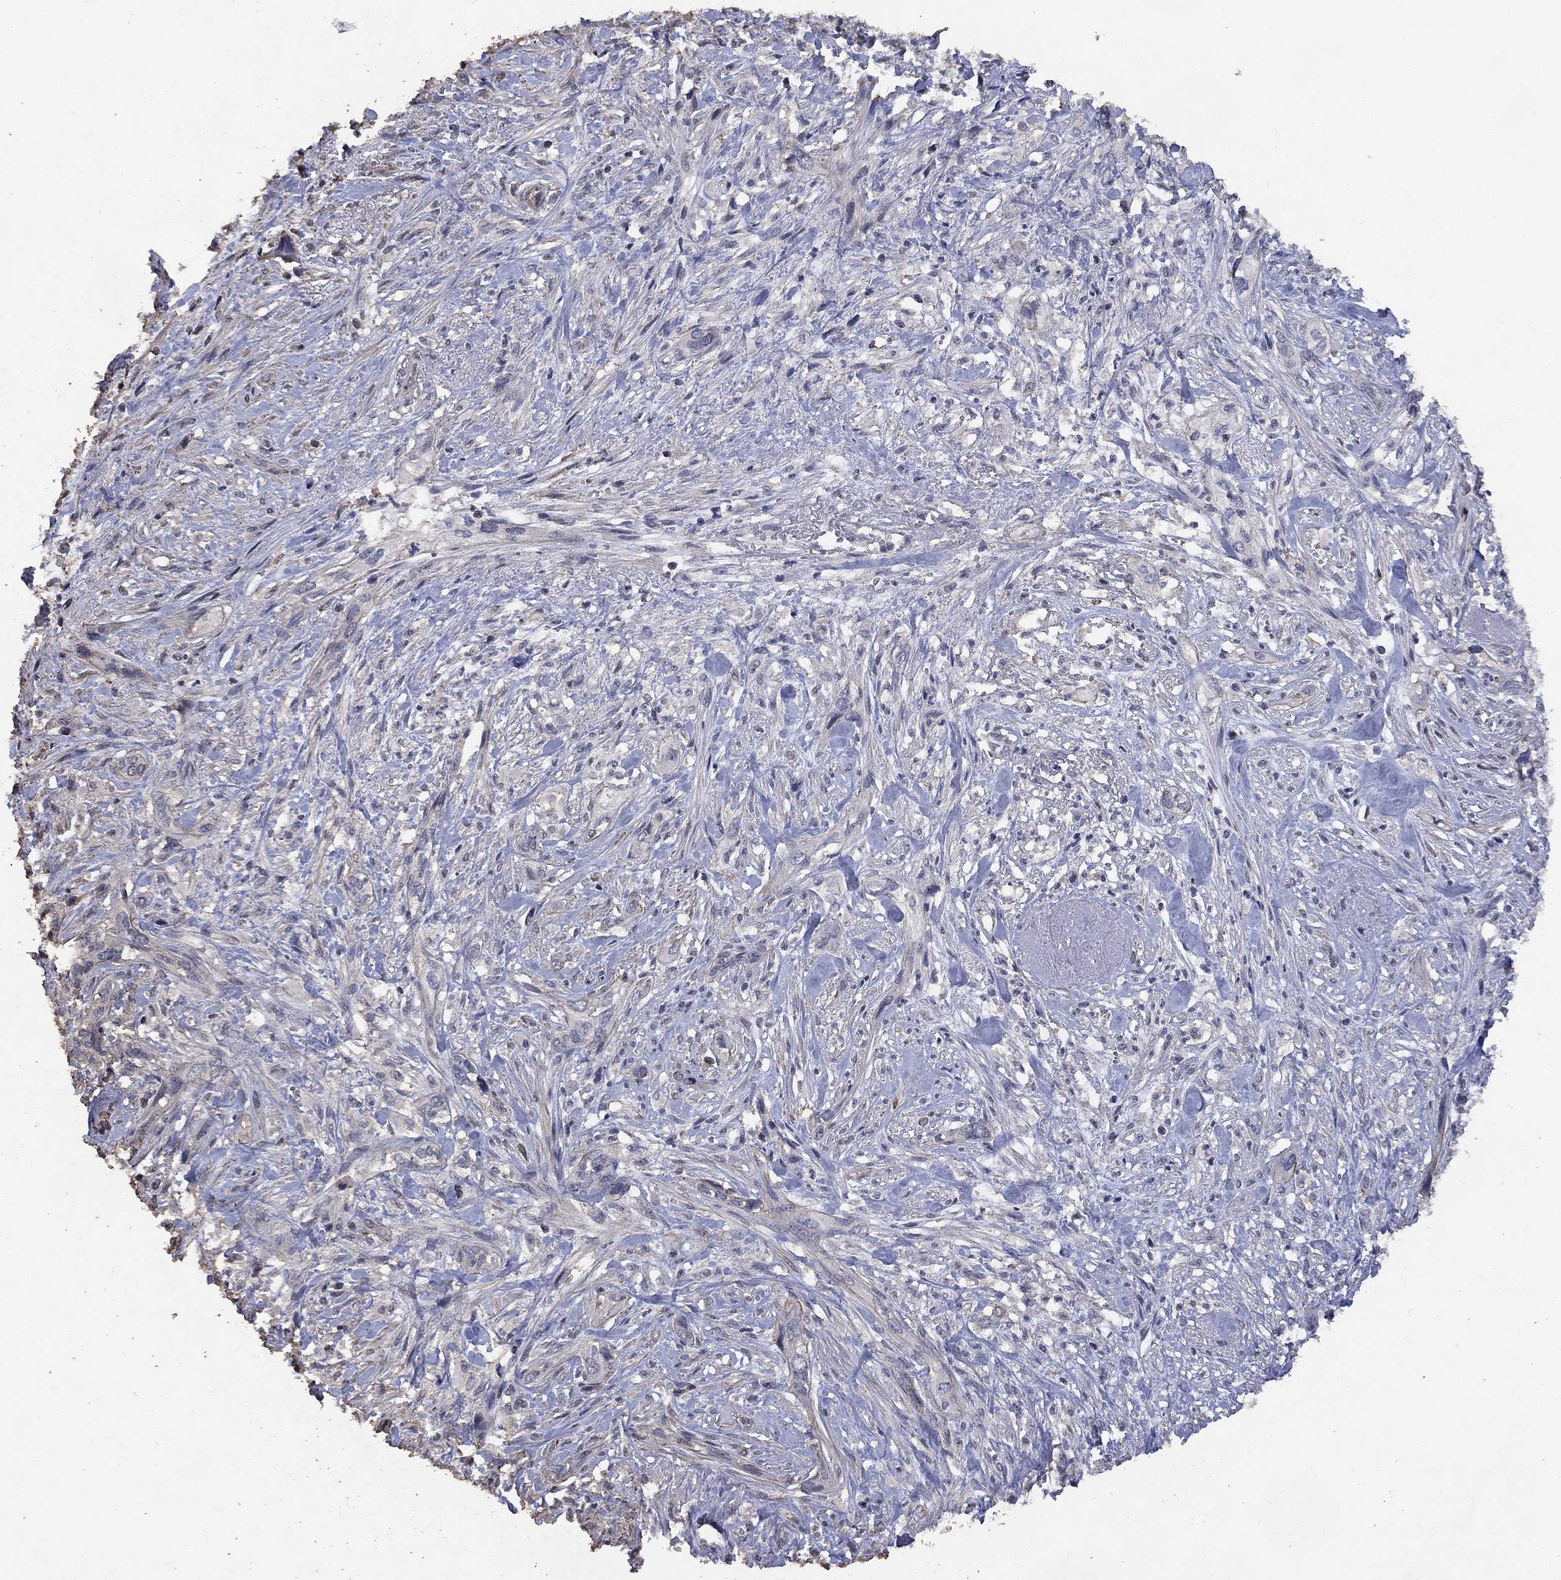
{"staining": {"intensity": "negative", "quantity": "none", "location": "none"}, "tissue": "cervical cancer", "cell_type": "Tumor cells", "image_type": "cancer", "snomed": [{"axis": "morphology", "description": "Squamous cell carcinoma, NOS"}, {"axis": "topography", "description": "Cervix"}], "caption": "Cervical cancer (squamous cell carcinoma) was stained to show a protein in brown. There is no significant staining in tumor cells. (DAB immunohistochemistry (IHC), high magnification).", "gene": "ADPRHL1", "patient": {"sex": "female", "age": 57}}